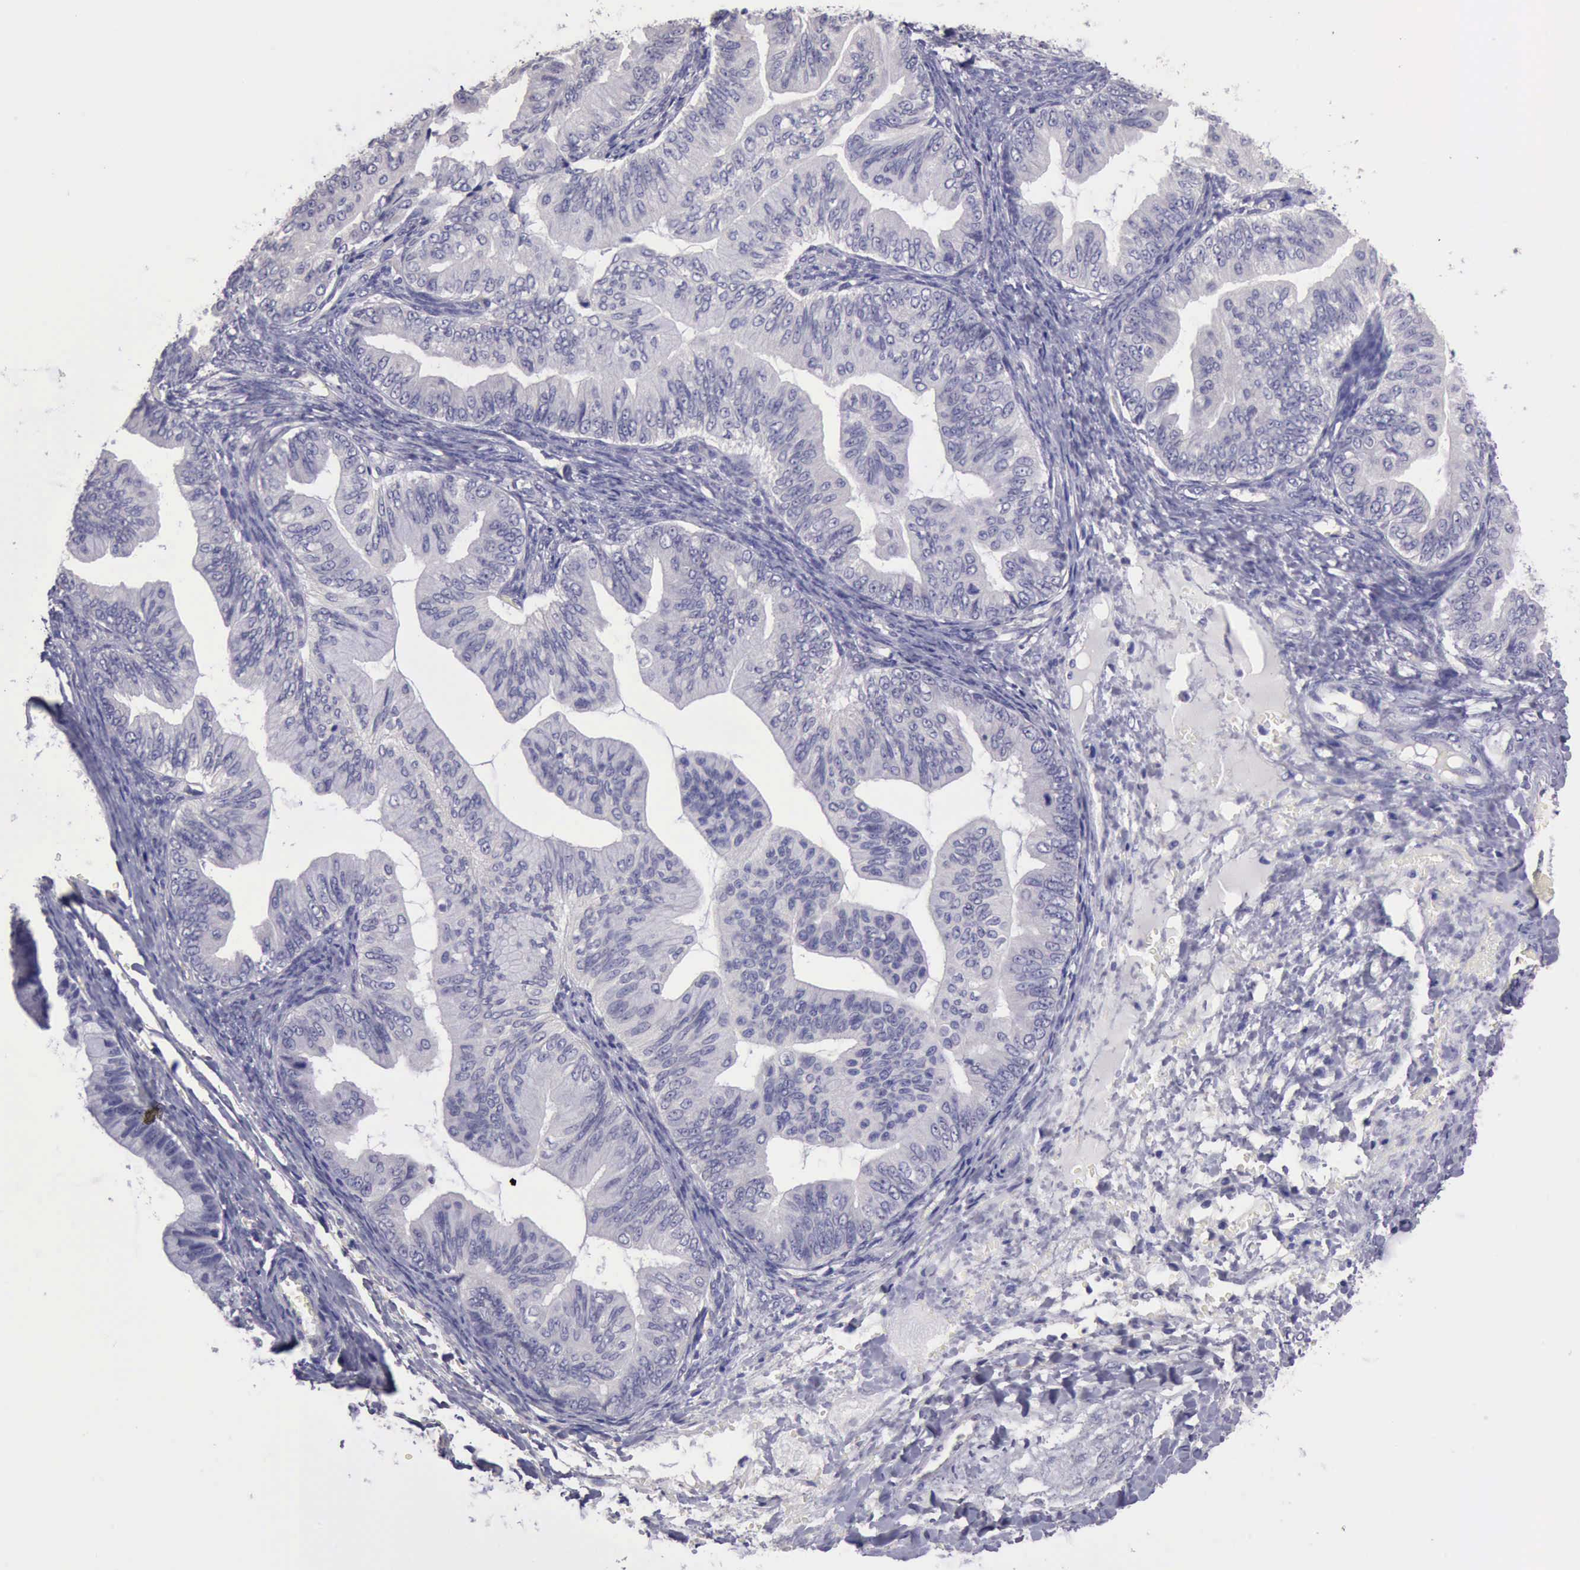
{"staining": {"intensity": "negative", "quantity": "none", "location": "none"}, "tissue": "ovarian cancer", "cell_type": "Tumor cells", "image_type": "cancer", "snomed": [{"axis": "morphology", "description": "Cystadenocarcinoma, mucinous, NOS"}, {"axis": "topography", "description": "Ovary"}], "caption": "Immunohistochemistry histopathology image of human ovarian cancer (mucinous cystadenocarcinoma) stained for a protein (brown), which exhibits no expression in tumor cells.", "gene": "KCND1", "patient": {"sex": "female", "age": 36}}